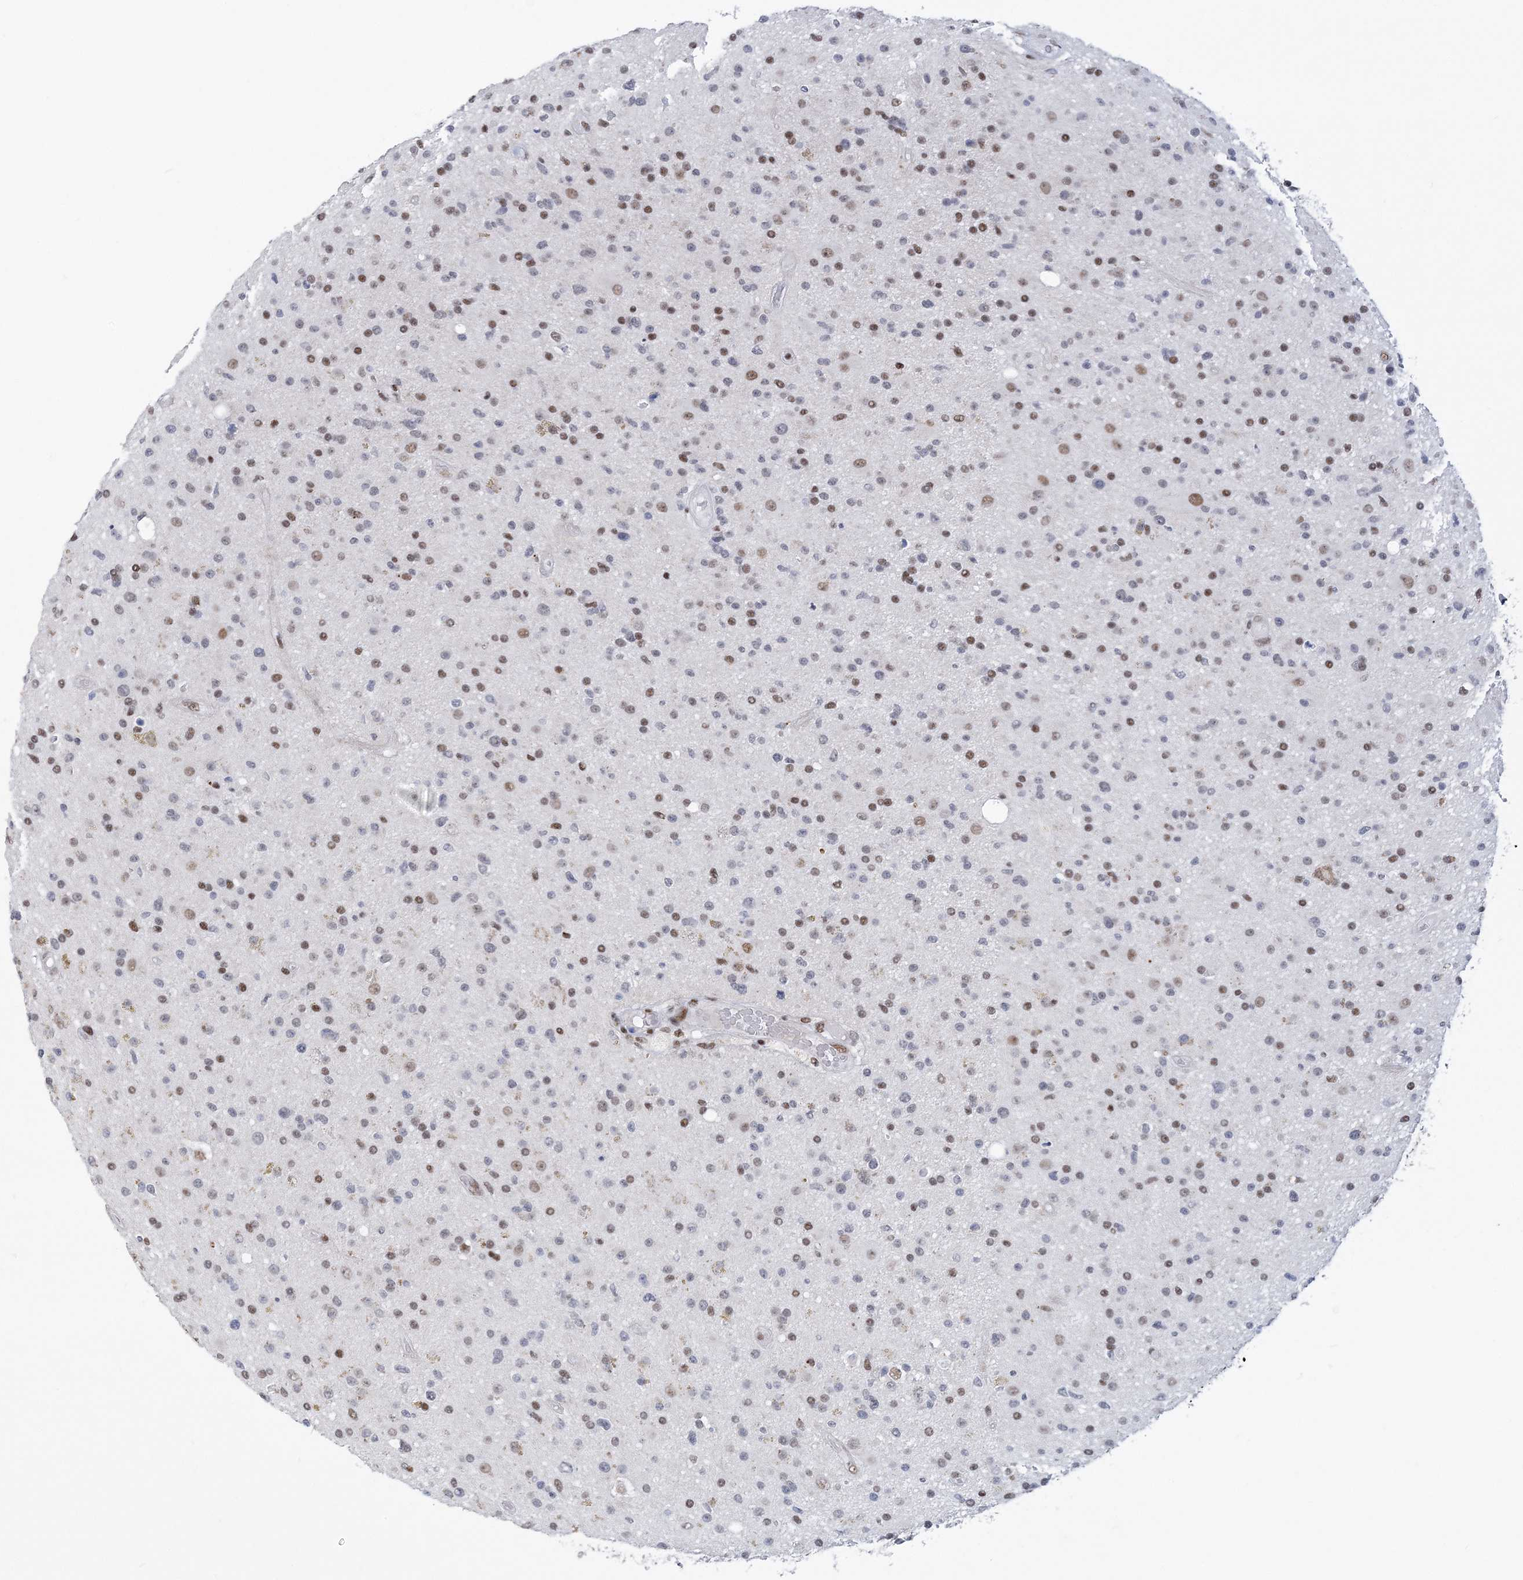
{"staining": {"intensity": "moderate", "quantity": "25%-75%", "location": "nuclear"}, "tissue": "glioma", "cell_type": "Tumor cells", "image_type": "cancer", "snomed": [{"axis": "morphology", "description": "Glioma, malignant, High grade"}, {"axis": "topography", "description": "Brain"}], "caption": "DAB immunohistochemical staining of malignant high-grade glioma shows moderate nuclear protein positivity in about 25%-75% of tumor cells.", "gene": "ZBTB7A", "patient": {"sex": "male", "age": 33}}